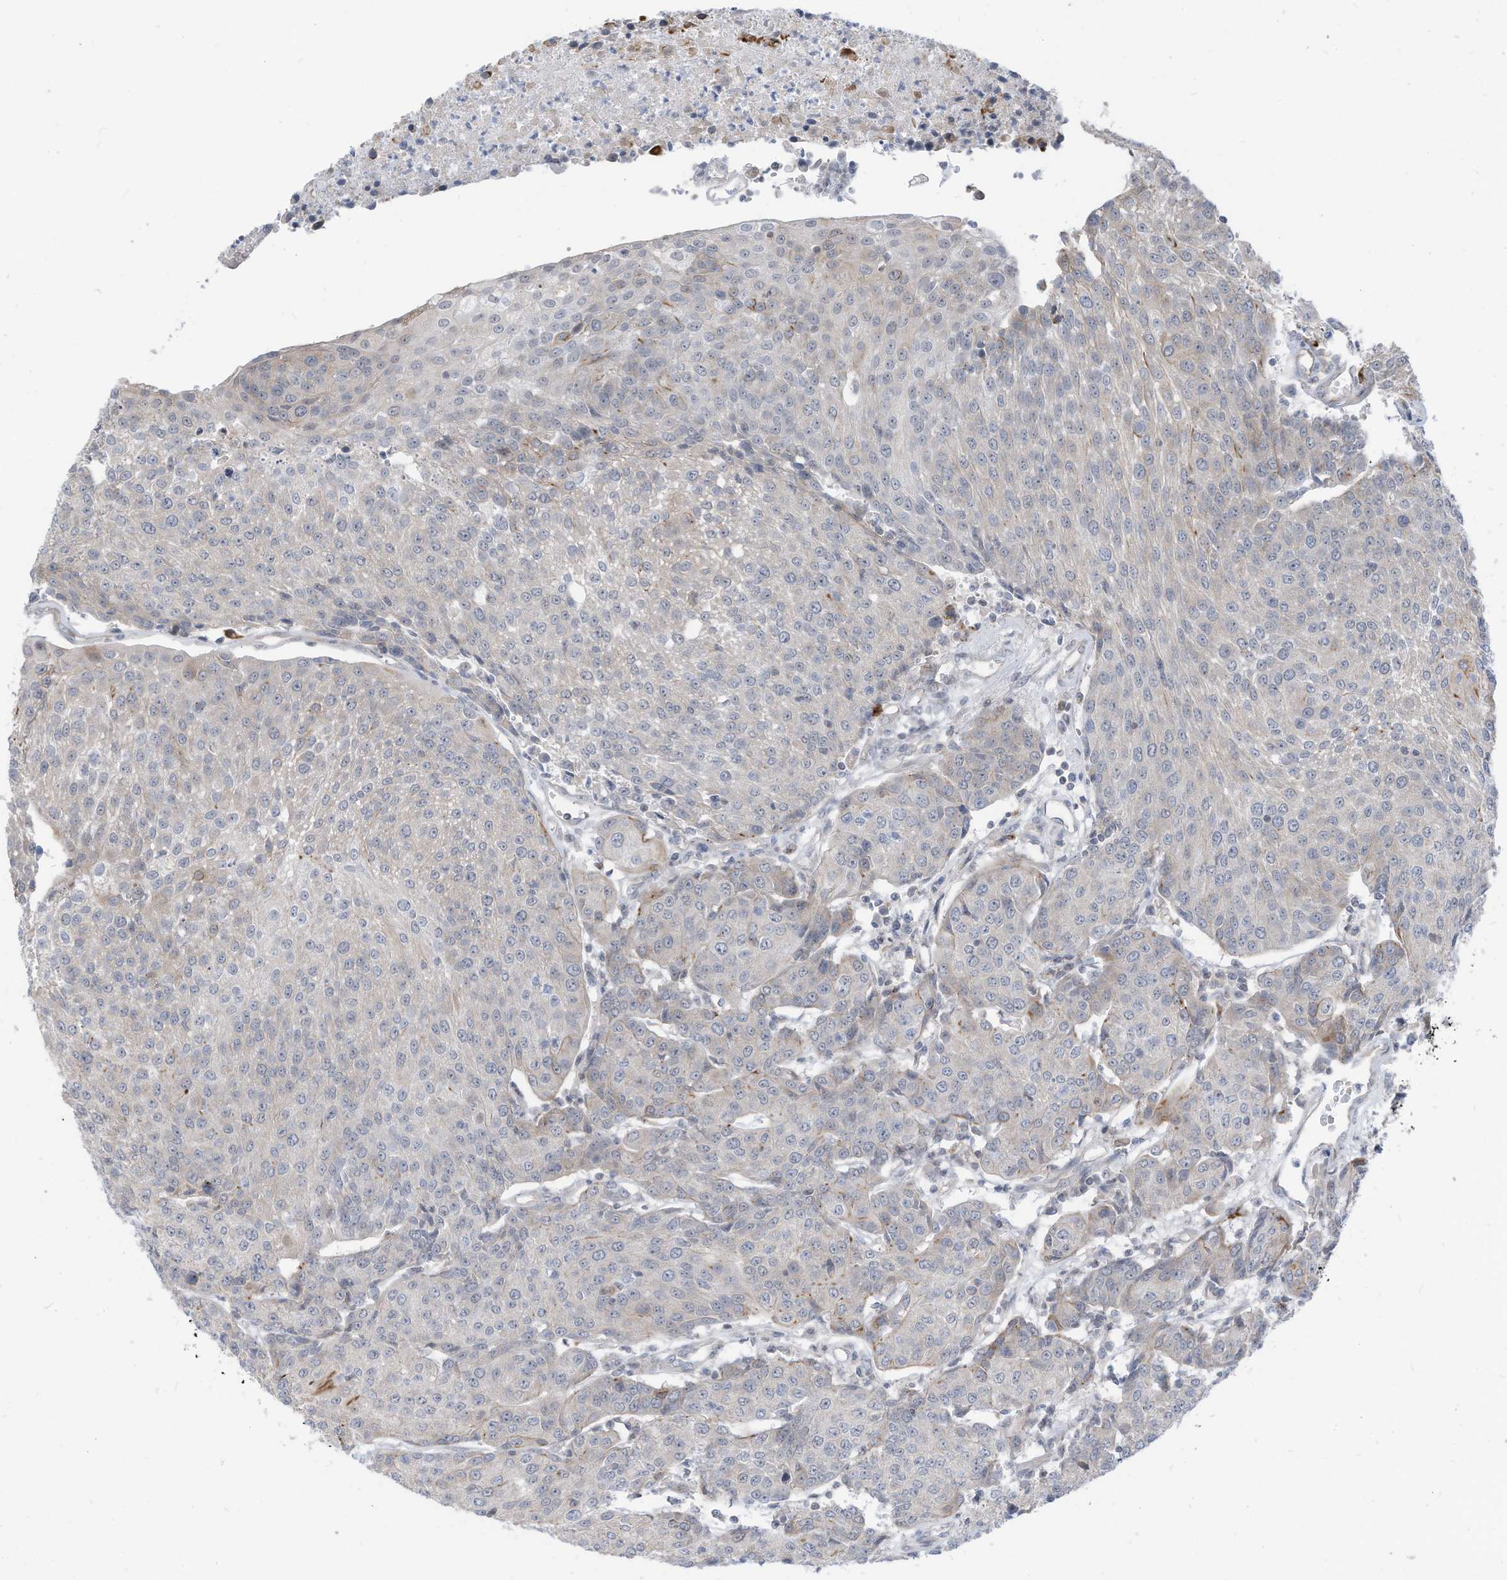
{"staining": {"intensity": "weak", "quantity": "<25%", "location": "cytoplasmic/membranous"}, "tissue": "urothelial cancer", "cell_type": "Tumor cells", "image_type": "cancer", "snomed": [{"axis": "morphology", "description": "Urothelial carcinoma, High grade"}, {"axis": "topography", "description": "Urinary bladder"}], "caption": "High-grade urothelial carcinoma was stained to show a protein in brown. There is no significant staining in tumor cells.", "gene": "GPATCH3", "patient": {"sex": "female", "age": 85}}